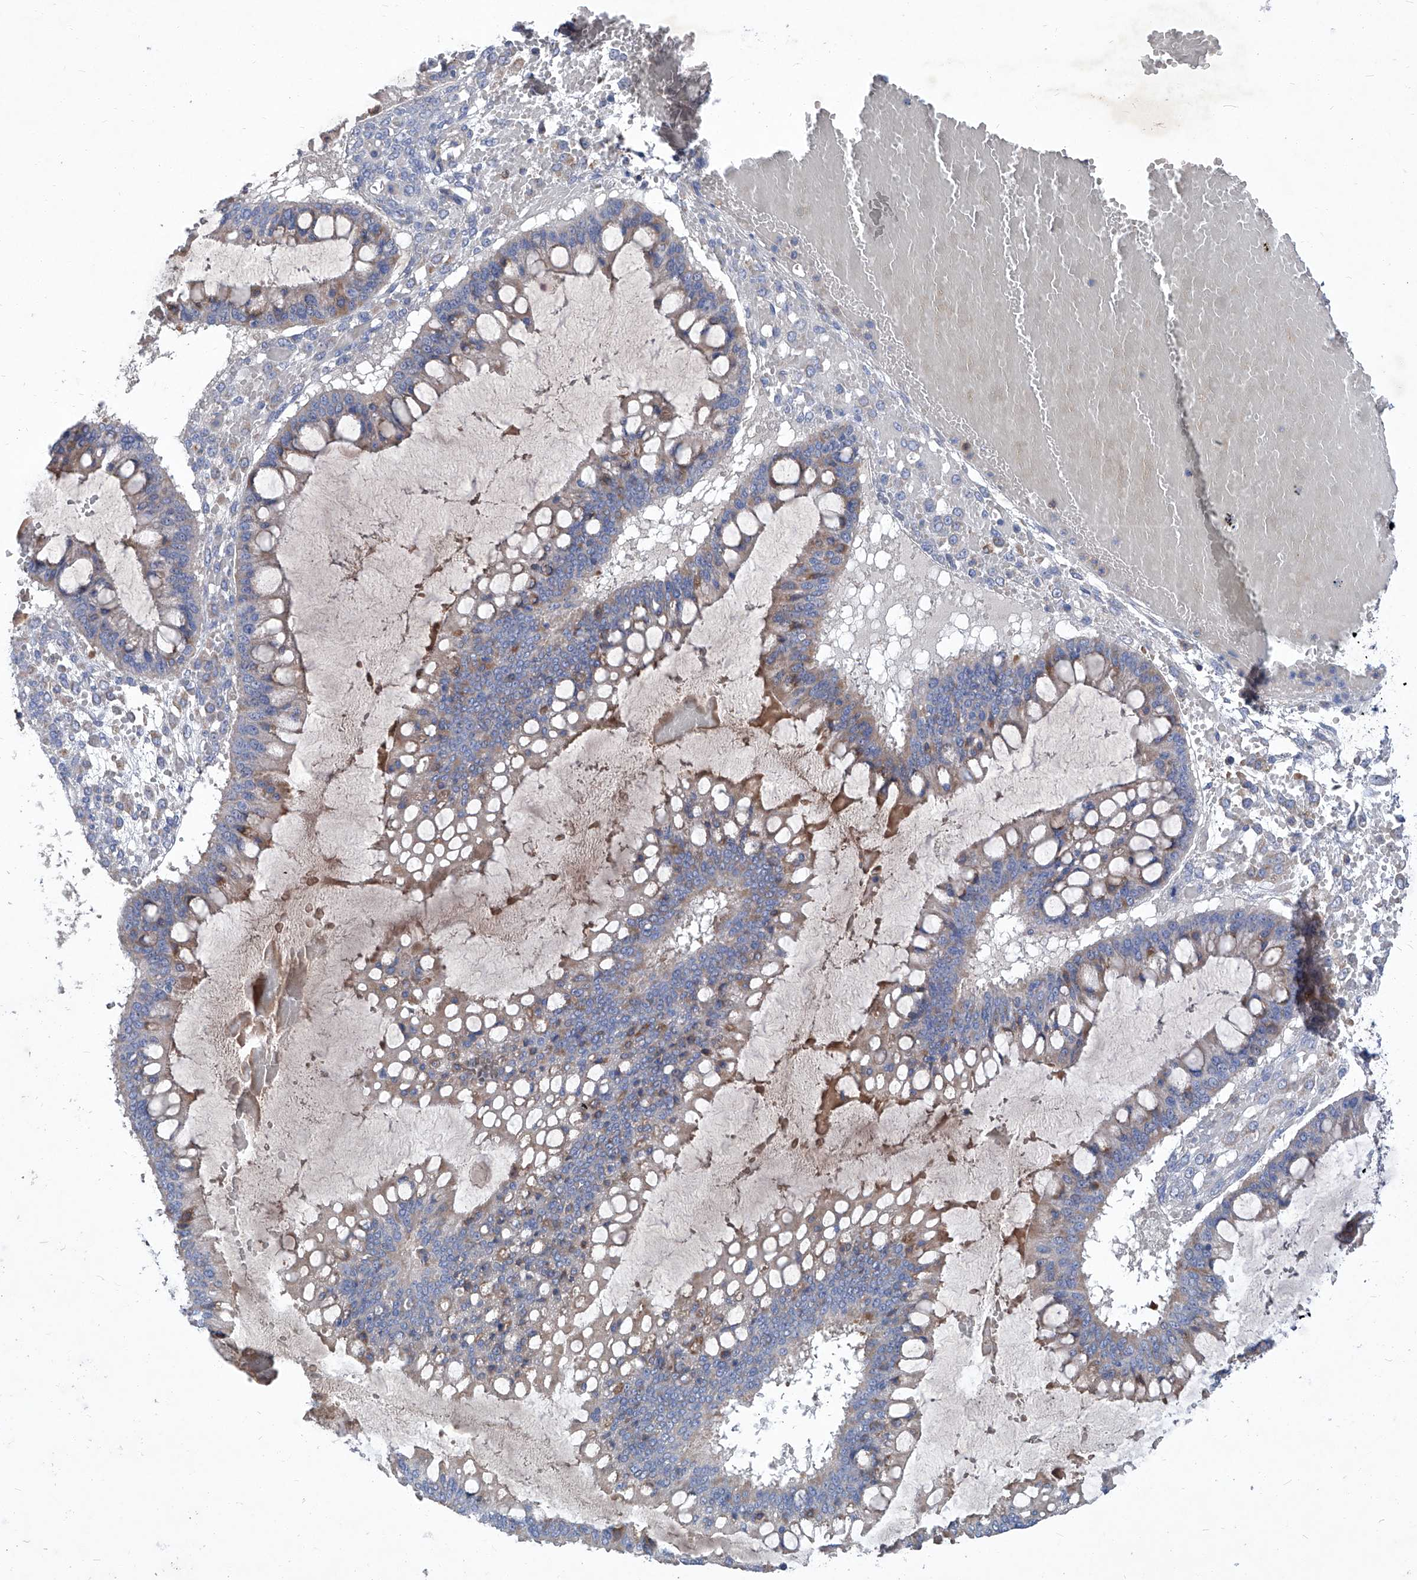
{"staining": {"intensity": "negative", "quantity": "none", "location": "none"}, "tissue": "ovarian cancer", "cell_type": "Tumor cells", "image_type": "cancer", "snomed": [{"axis": "morphology", "description": "Cystadenocarcinoma, mucinous, NOS"}, {"axis": "topography", "description": "Ovary"}], "caption": "High power microscopy photomicrograph of an immunohistochemistry (IHC) photomicrograph of ovarian mucinous cystadenocarcinoma, revealing no significant staining in tumor cells.", "gene": "EPHA8", "patient": {"sex": "female", "age": 73}}